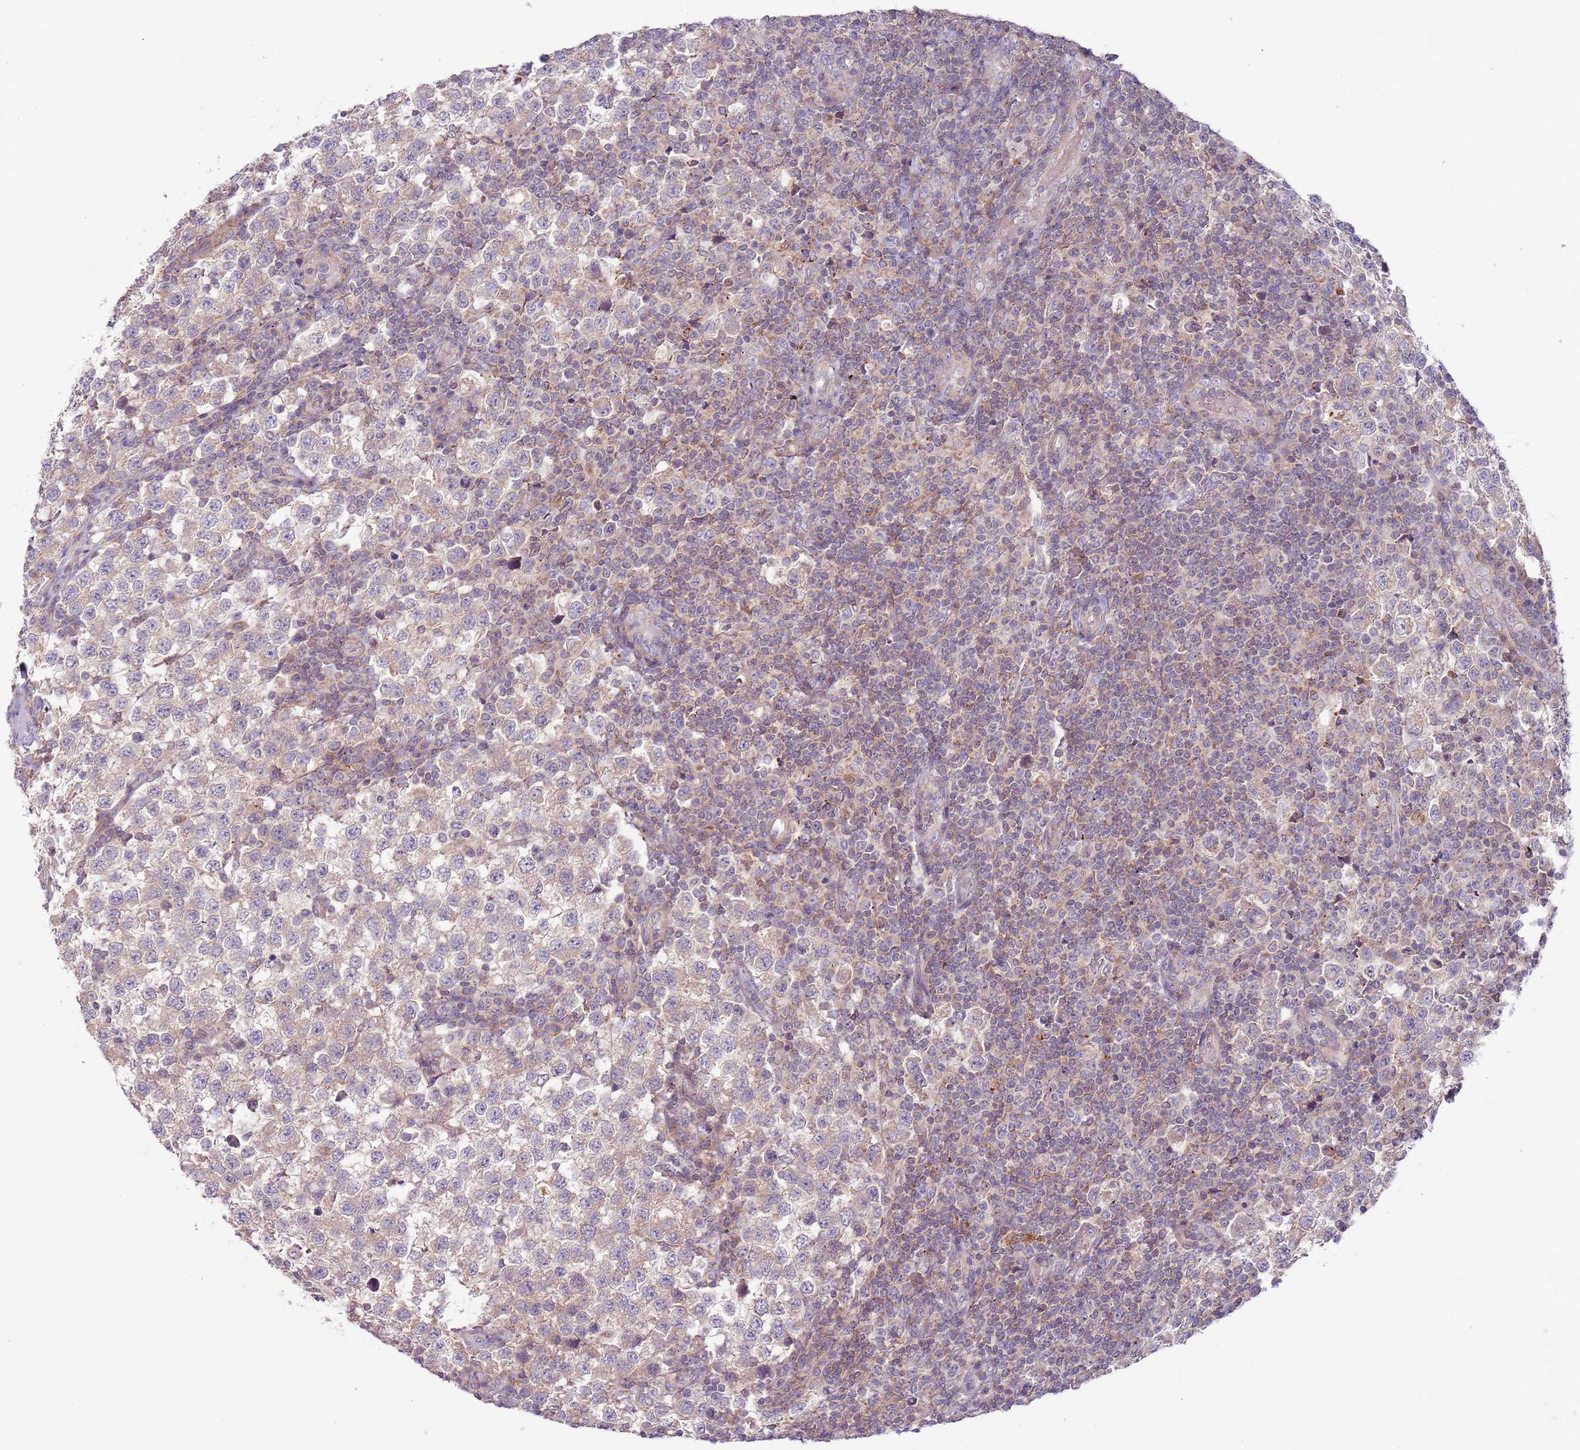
{"staining": {"intensity": "weak", "quantity": "<25%", "location": "cytoplasmic/membranous"}, "tissue": "testis cancer", "cell_type": "Tumor cells", "image_type": "cancer", "snomed": [{"axis": "morphology", "description": "Seminoma, NOS"}, {"axis": "topography", "description": "Testis"}], "caption": "A high-resolution photomicrograph shows immunohistochemistry (IHC) staining of seminoma (testis), which reveals no significant positivity in tumor cells. (DAB IHC visualized using brightfield microscopy, high magnification).", "gene": "DTD2", "patient": {"sex": "male", "age": 34}}